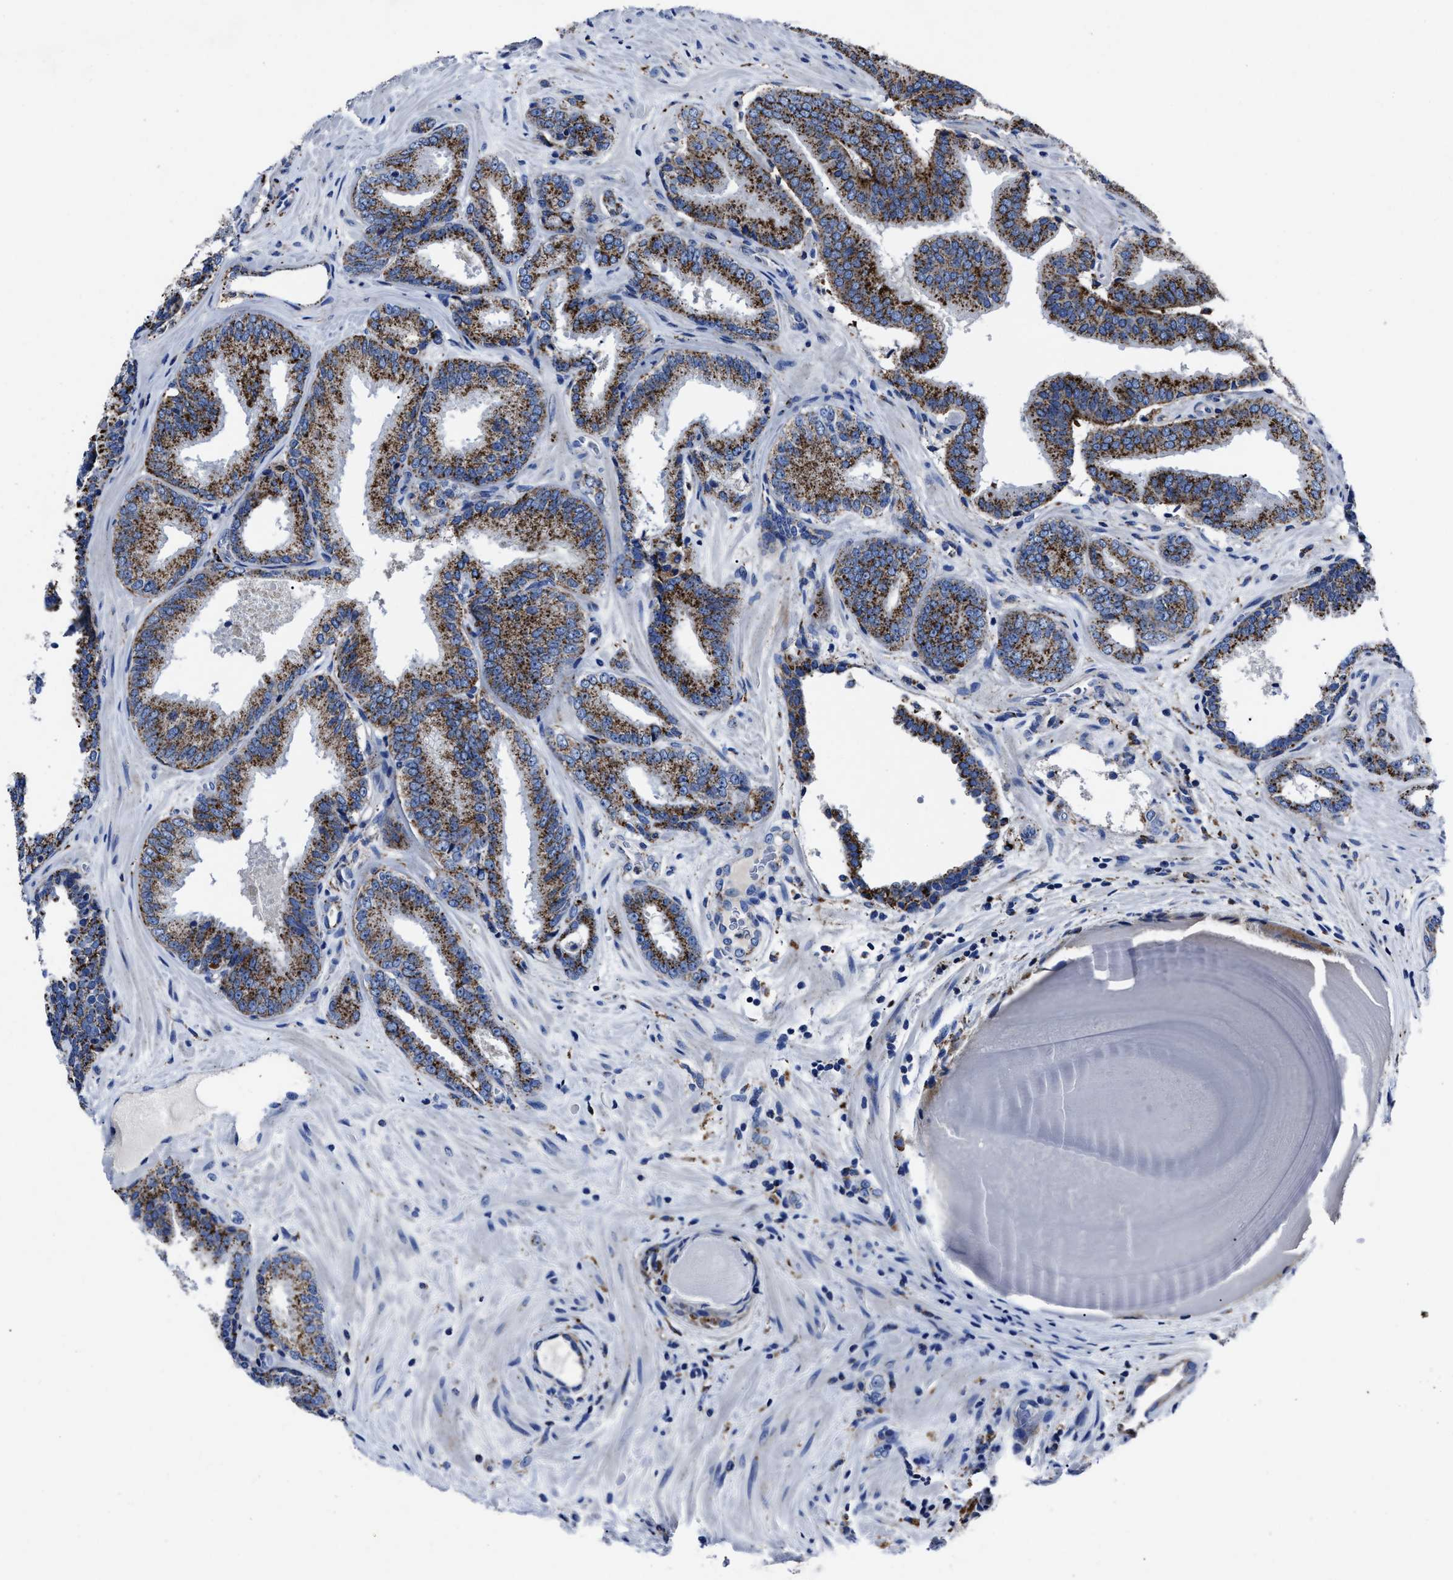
{"staining": {"intensity": "strong", "quantity": ">75%", "location": "cytoplasmic/membranous"}, "tissue": "prostate cancer", "cell_type": "Tumor cells", "image_type": "cancer", "snomed": [{"axis": "morphology", "description": "Adenocarcinoma, Low grade"}, {"axis": "topography", "description": "Prostate"}], "caption": "The image demonstrates immunohistochemical staining of prostate low-grade adenocarcinoma. There is strong cytoplasmic/membranous staining is present in approximately >75% of tumor cells.", "gene": "LAMTOR4", "patient": {"sex": "male", "age": 65}}